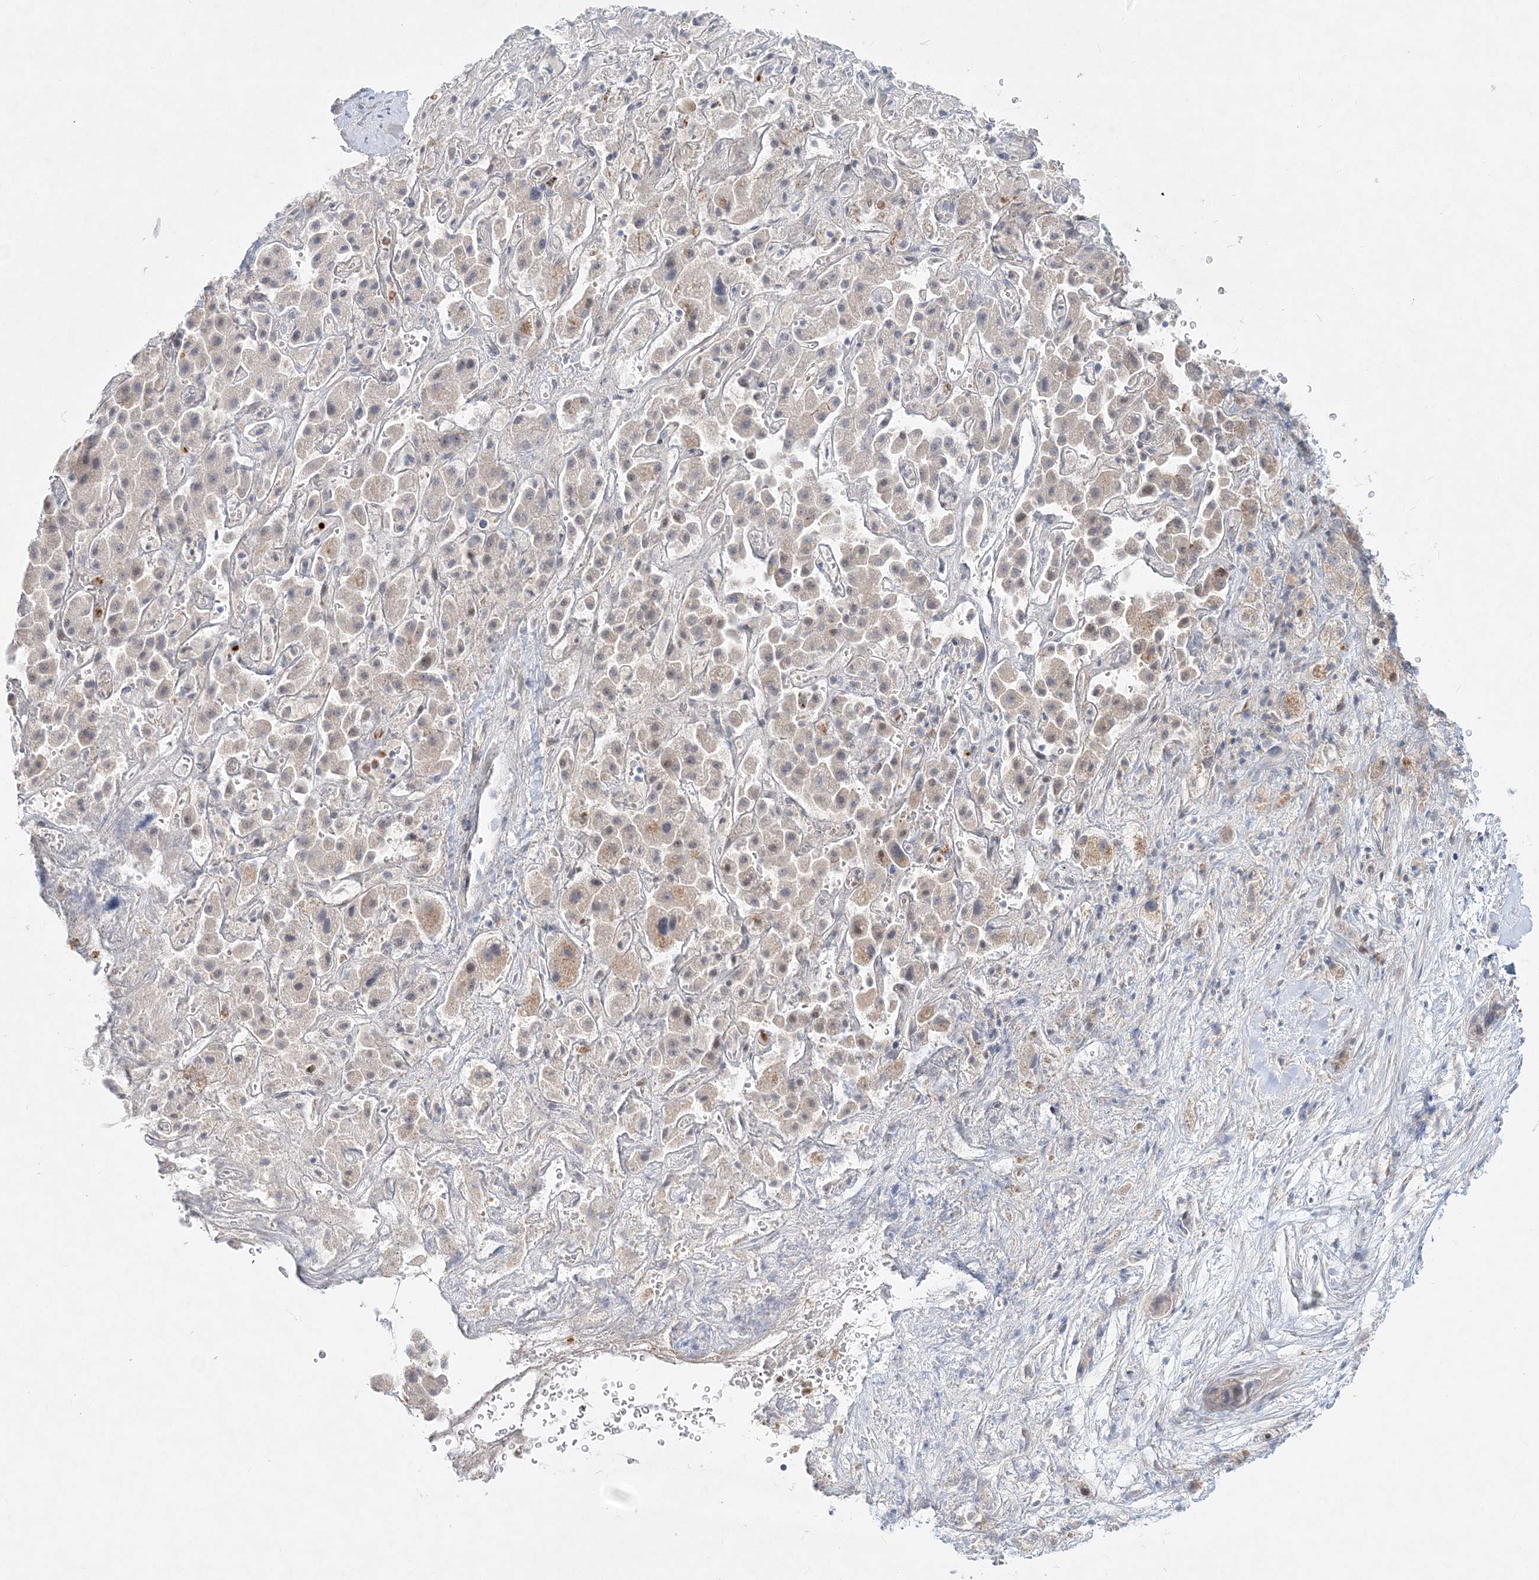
{"staining": {"intensity": "weak", "quantity": "<25%", "location": "cytoplasmic/membranous"}, "tissue": "liver cancer", "cell_type": "Tumor cells", "image_type": "cancer", "snomed": [{"axis": "morphology", "description": "Cholangiocarcinoma"}, {"axis": "topography", "description": "Liver"}], "caption": "DAB (3,3'-diaminobenzidine) immunohistochemical staining of liver cholangiocarcinoma displays no significant expression in tumor cells. (Stains: DAB immunohistochemistry (IHC) with hematoxylin counter stain, Microscopy: brightfield microscopy at high magnification).", "gene": "DNAH5", "patient": {"sex": "female", "age": 52}}